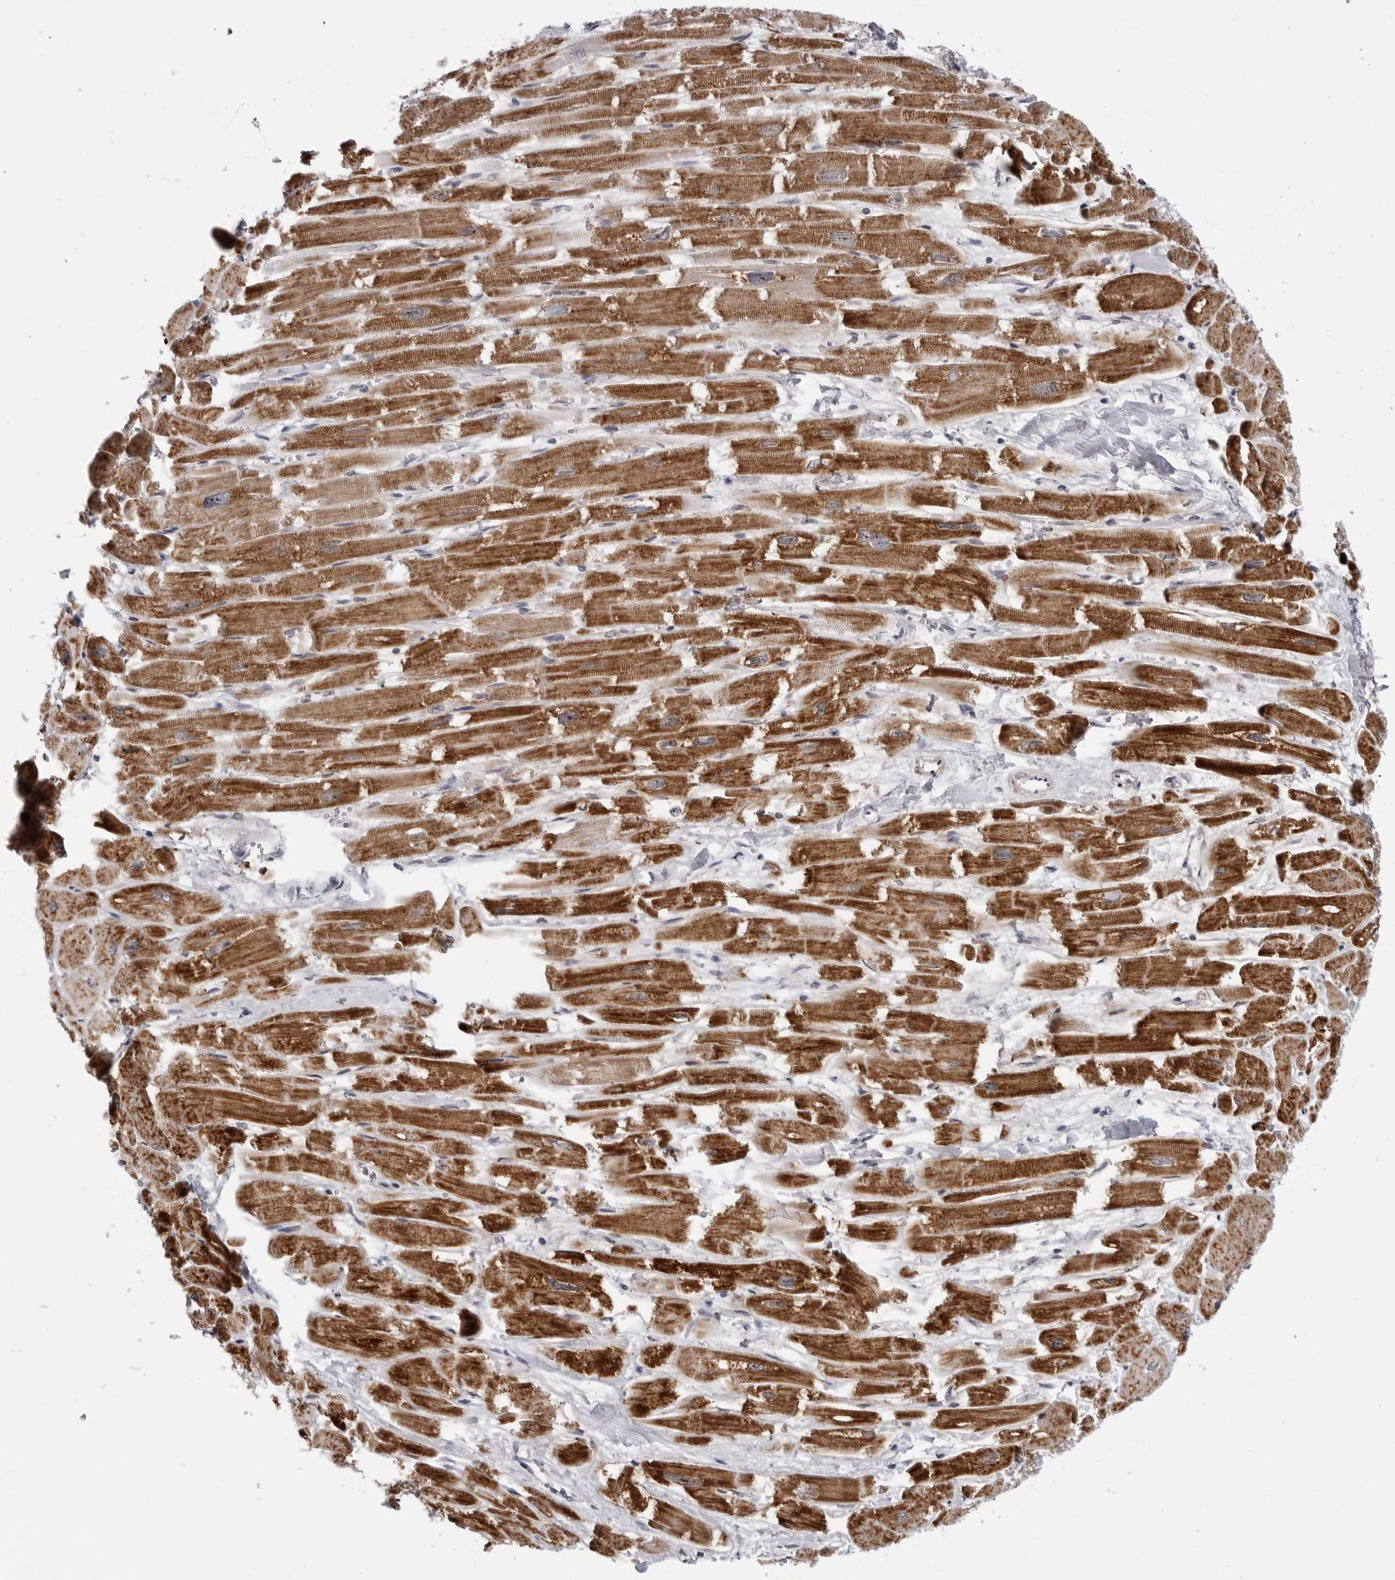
{"staining": {"intensity": "strong", "quantity": ">75%", "location": "cytoplasmic/membranous"}, "tissue": "heart muscle", "cell_type": "Cardiomyocytes", "image_type": "normal", "snomed": [{"axis": "morphology", "description": "Normal tissue, NOS"}, {"axis": "topography", "description": "Heart"}], "caption": "The photomicrograph exhibits a brown stain indicating the presence of a protein in the cytoplasmic/membranous of cardiomyocytes in heart muscle. The staining is performed using DAB brown chromogen to label protein expression. The nuclei are counter-stained blue using hematoxylin.", "gene": "CDK20", "patient": {"sex": "male", "age": 54}}